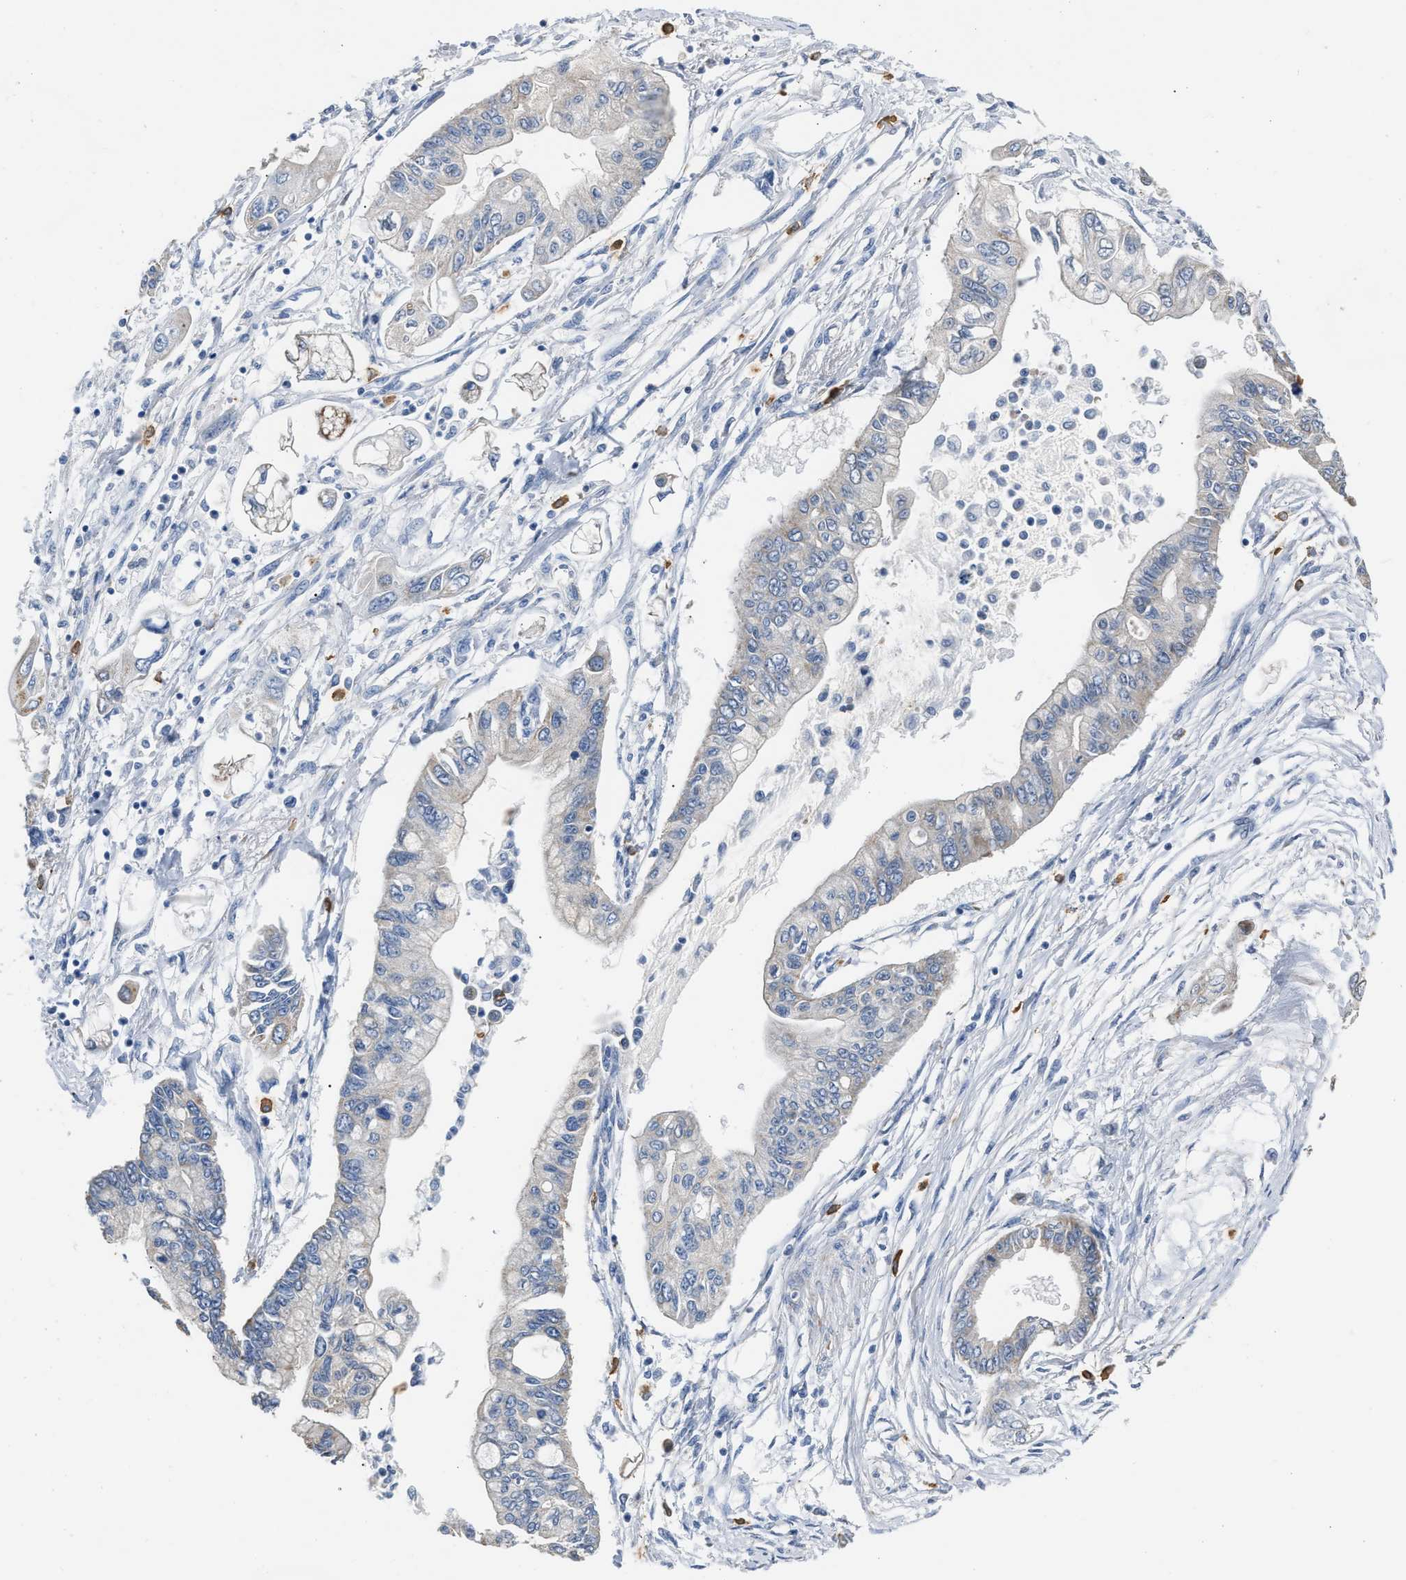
{"staining": {"intensity": "negative", "quantity": "none", "location": "none"}, "tissue": "pancreatic cancer", "cell_type": "Tumor cells", "image_type": "cancer", "snomed": [{"axis": "morphology", "description": "Adenocarcinoma, NOS"}, {"axis": "topography", "description": "Pancreas"}], "caption": "Immunohistochemistry photomicrograph of pancreatic cancer (adenocarcinoma) stained for a protein (brown), which reveals no staining in tumor cells.", "gene": "NSUN5", "patient": {"sex": "female", "age": 77}}